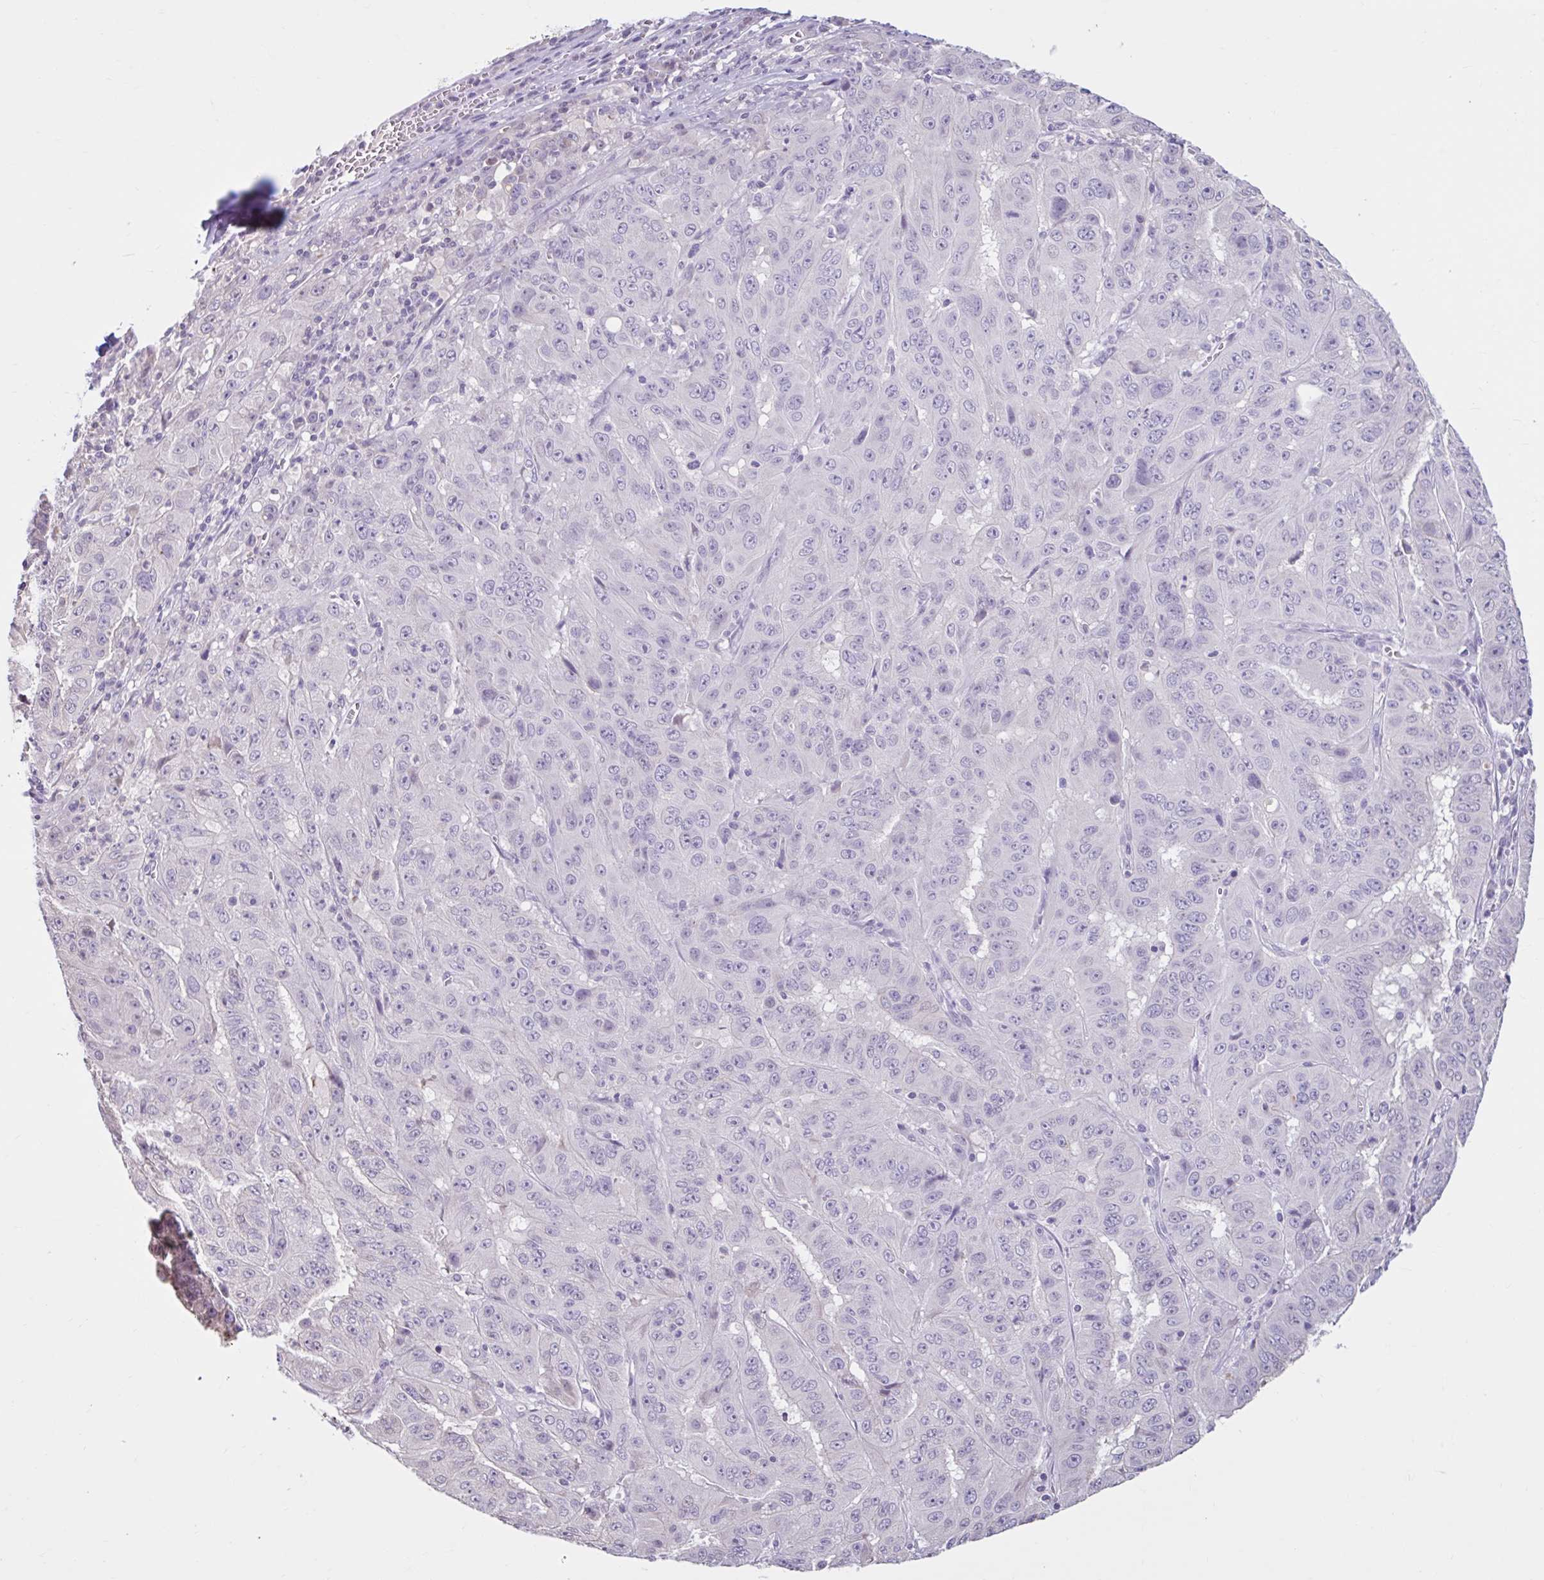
{"staining": {"intensity": "negative", "quantity": "none", "location": "none"}, "tissue": "pancreatic cancer", "cell_type": "Tumor cells", "image_type": "cancer", "snomed": [{"axis": "morphology", "description": "Adenocarcinoma, NOS"}, {"axis": "topography", "description": "Pancreas"}], "caption": "A high-resolution micrograph shows immunohistochemistry (IHC) staining of pancreatic adenocarcinoma, which shows no significant staining in tumor cells. (DAB IHC visualized using brightfield microscopy, high magnification).", "gene": "CDH19", "patient": {"sex": "male", "age": 63}}